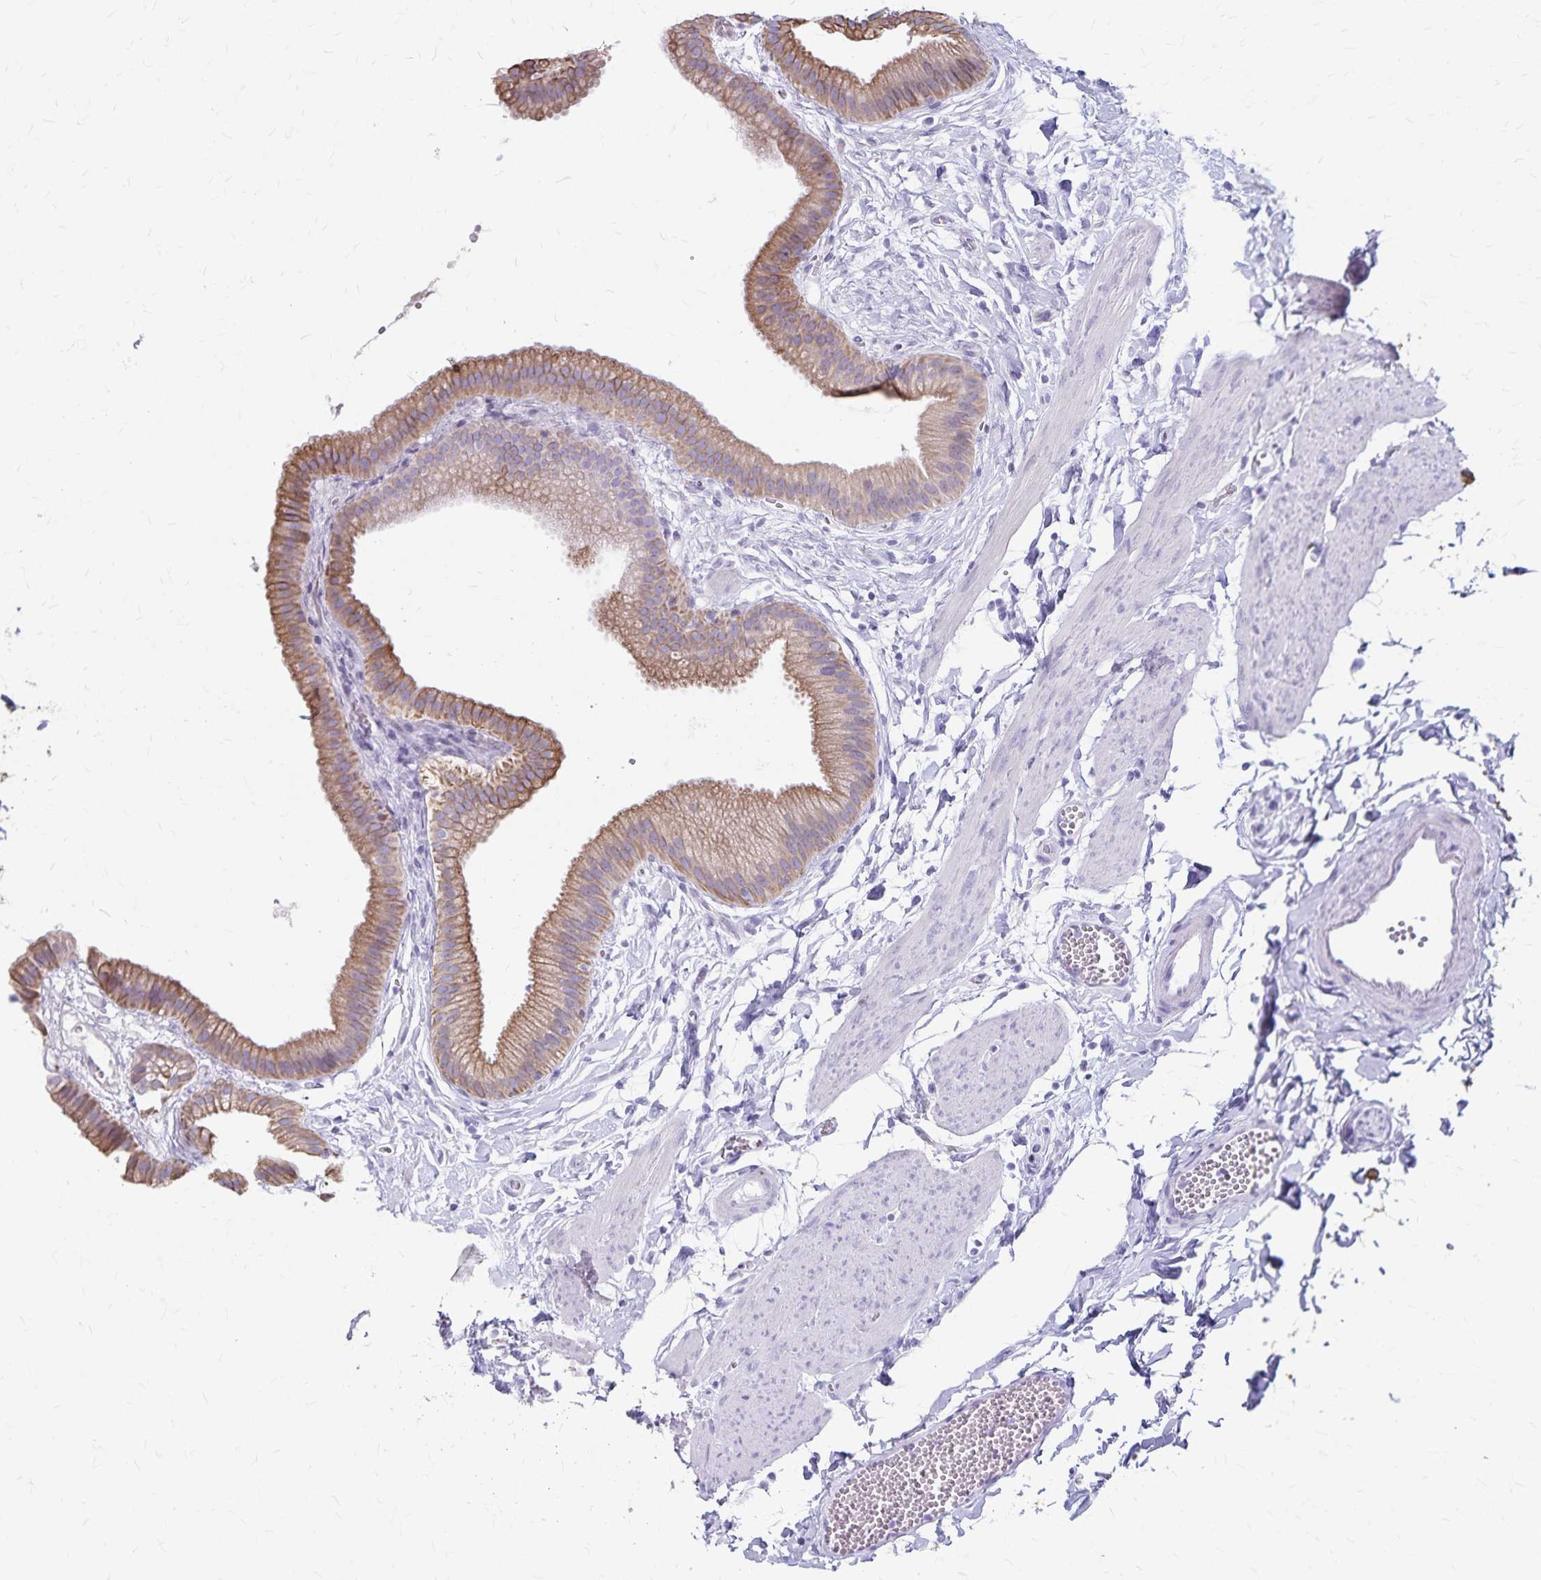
{"staining": {"intensity": "moderate", "quantity": ">75%", "location": "cytoplasmic/membranous"}, "tissue": "gallbladder", "cell_type": "Glandular cells", "image_type": "normal", "snomed": [{"axis": "morphology", "description": "Normal tissue, NOS"}, {"axis": "topography", "description": "Gallbladder"}], "caption": "Immunohistochemical staining of unremarkable gallbladder exhibits moderate cytoplasmic/membranous protein expression in approximately >75% of glandular cells. (DAB (3,3'-diaminobenzidine) = brown stain, brightfield microscopy at high magnification).", "gene": "GPBAR1", "patient": {"sex": "female", "age": 63}}